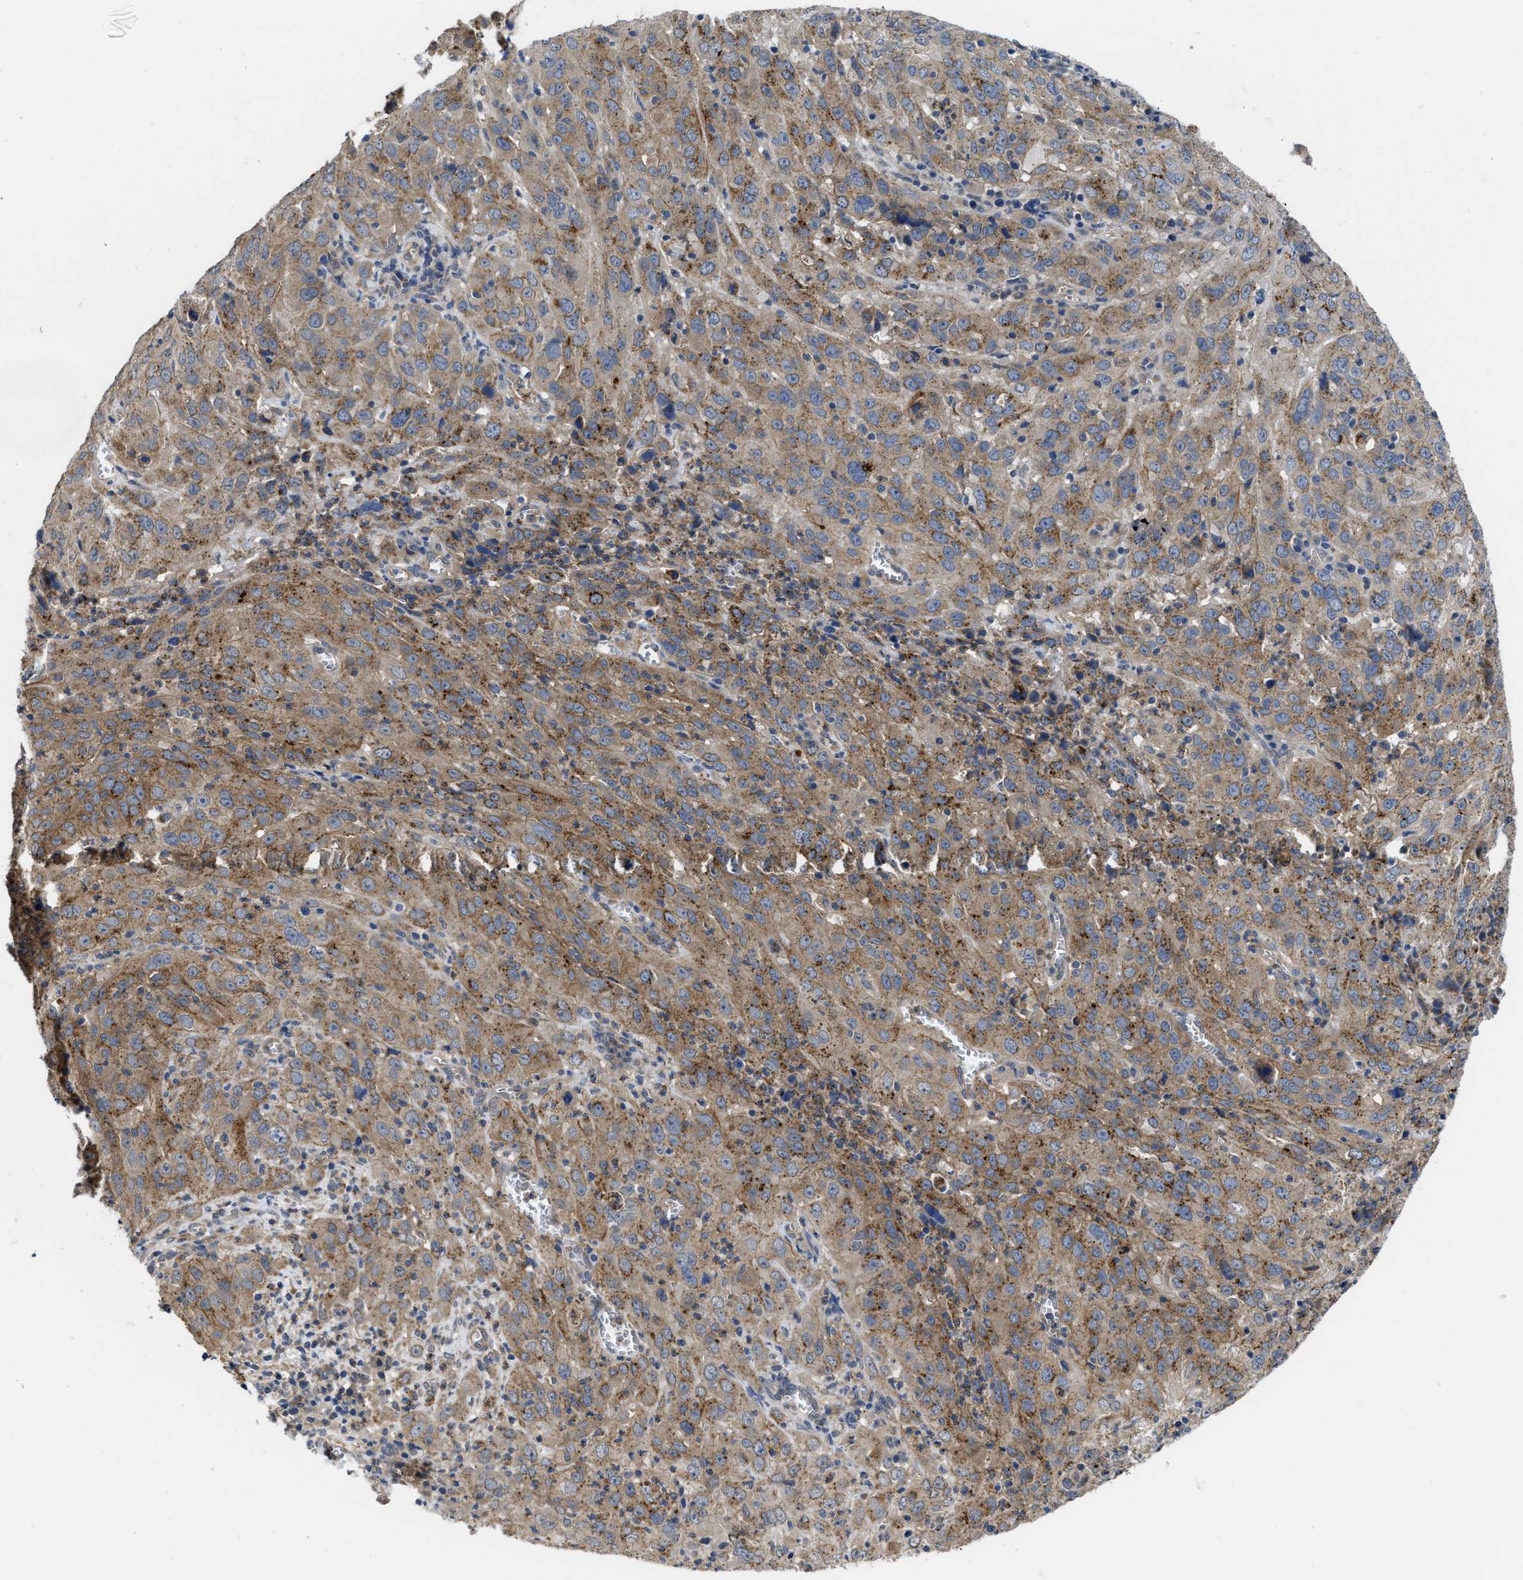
{"staining": {"intensity": "moderate", "quantity": ">75%", "location": "cytoplasmic/membranous"}, "tissue": "cervical cancer", "cell_type": "Tumor cells", "image_type": "cancer", "snomed": [{"axis": "morphology", "description": "Squamous cell carcinoma, NOS"}, {"axis": "topography", "description": "Cervix"}], "caption": "A brown stain highlights moderate cytoplasmic/membranous positivity of a protein in cervical cancer (squamous cell carcinoma) tumor cells.", "gene": "PKD2", "patient": {"sex": "female", "age": 32}}